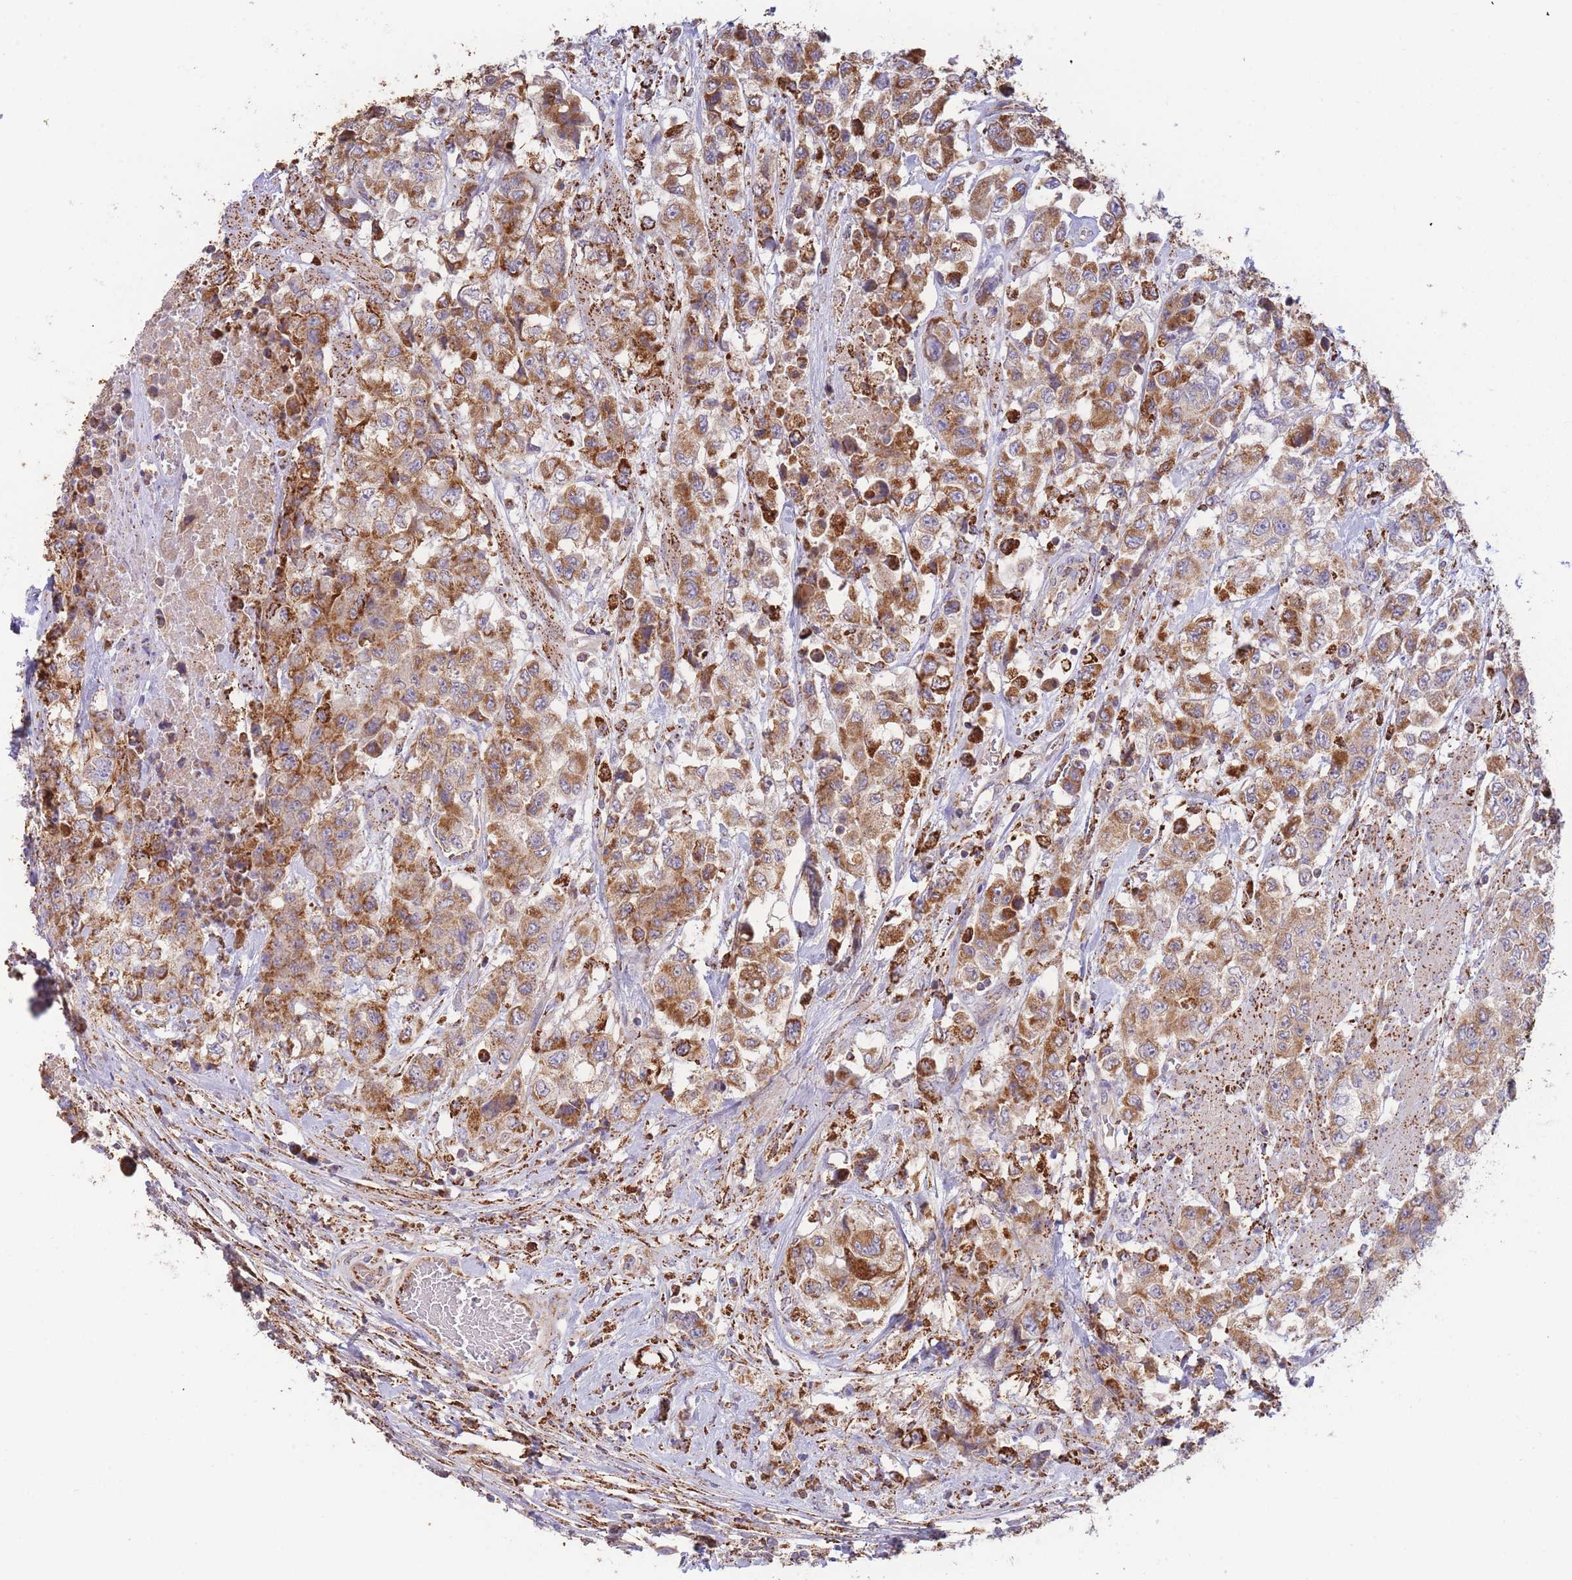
{"staining": {"intensity": "moderate", "quantity": ">75%", "location": "cytoplasmic/membranous"}, "tissue": "urothelial cancer", "cell_type": "Tumor cells", "image_type": "cancer", "snomed": [{"axis": "morphology", "description": "Urothelial carcinoma, High grade"}, {"axis": "topography", "description": "Urinary bladder"}], "caption": "Protein expression analysis of human urothelial carcinoma (high-grade) reveals moderate cytoplasmic/membranous positivity in about >75% of tumor cells.", "gene": "MRPL17", "patient": {"sex": "female", "age": 78}}